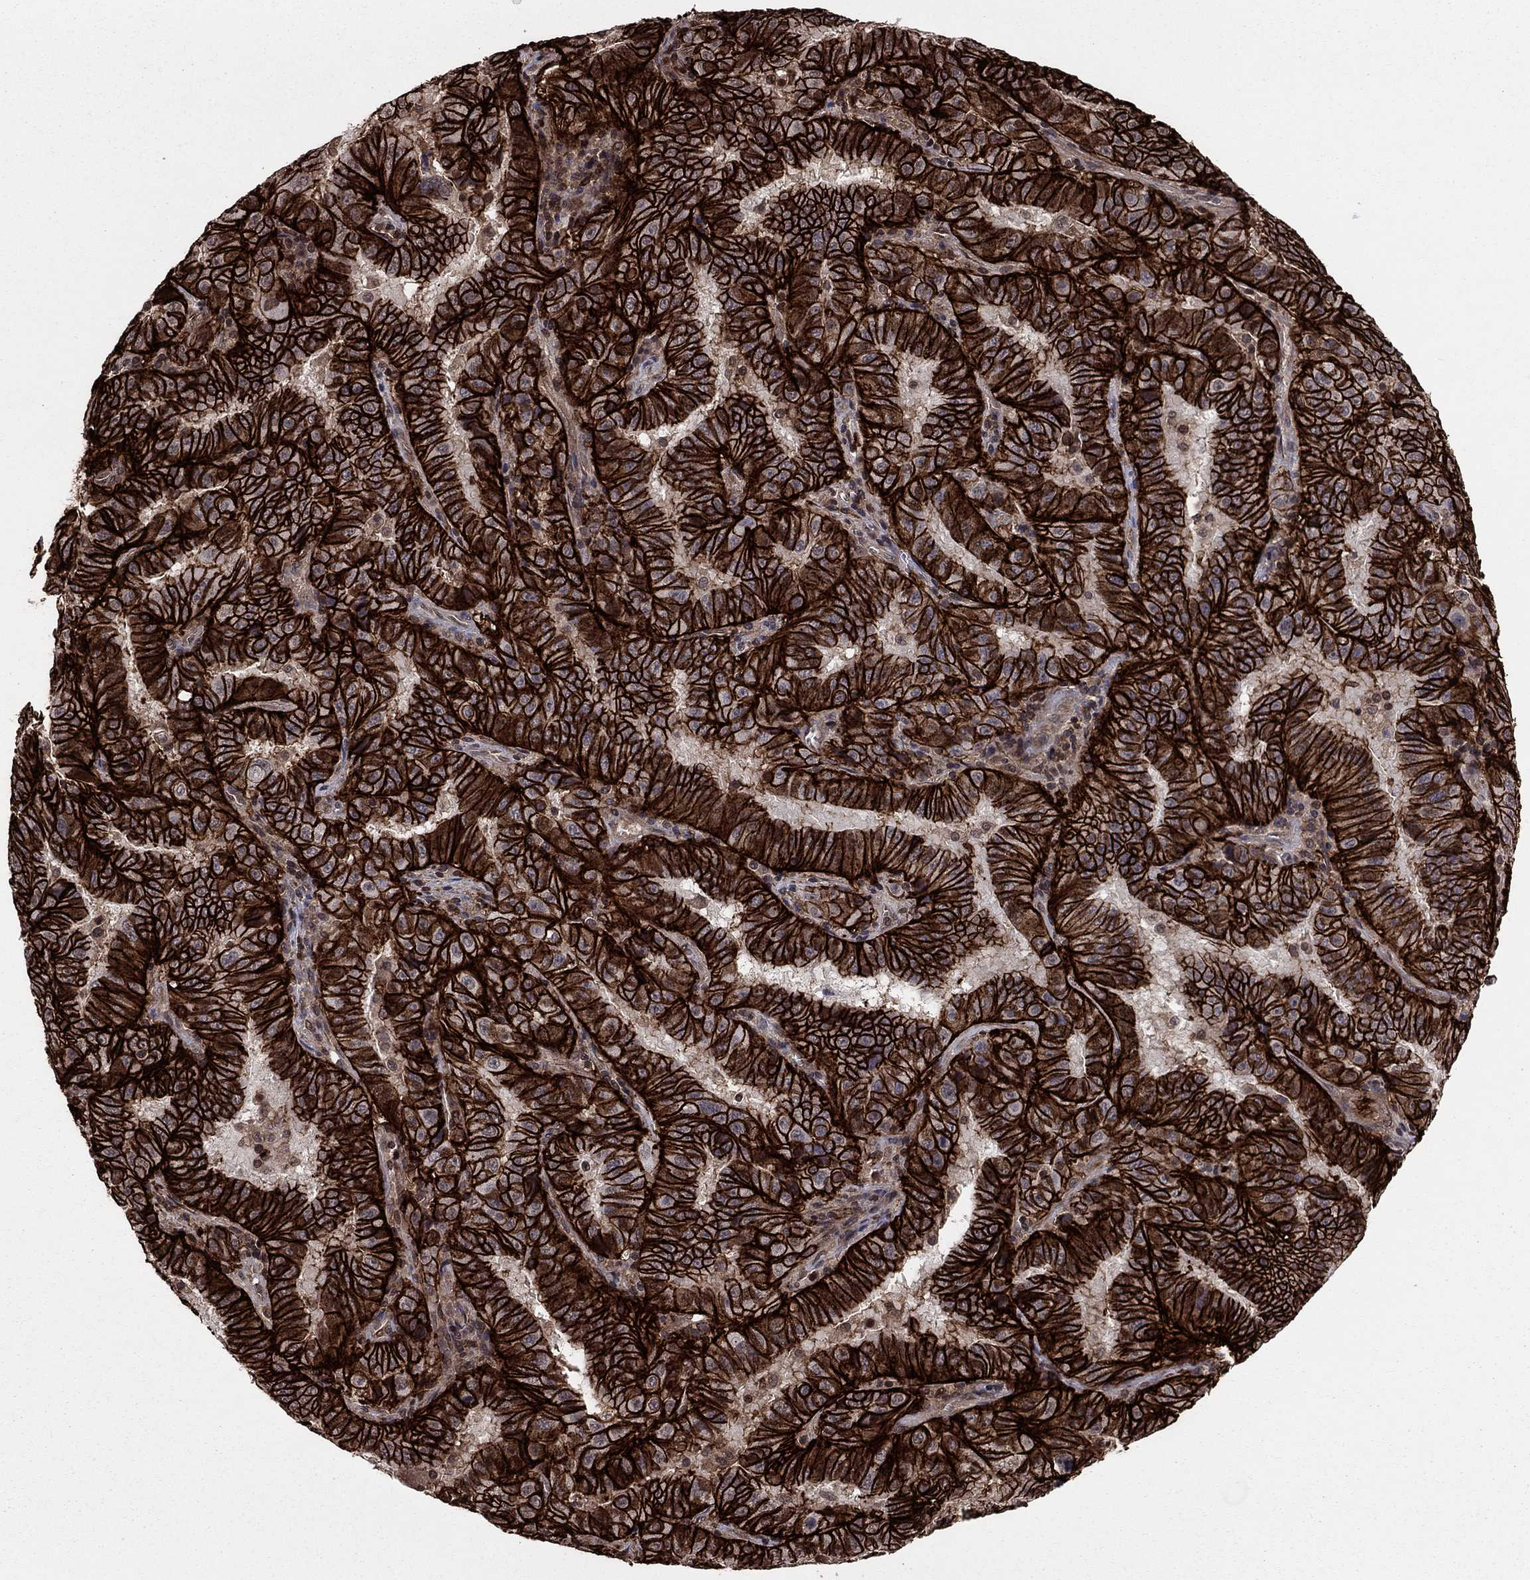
{"staining": {"intensity": "strong", "quantity": ">75%", "location": "cytoplasmic/membranous"}, "tissue": "pancreatic cancer", "cell_type": "Tumor cells", "image_type": "cancer", "snomed": [{"axis": "morphology", "description": "Adenocarcinoma, NOS"}, {"axis": "topography", "description": "Pancreas"}], "caption": "Tumor cells reveal high levels of strong cytoplasmic/membranous staining in about >75% of cells in pancreatic cancer (adenocarcinoma).", "gene": "SSX2IP", "patient": {"sex": "male", "age": 63}}